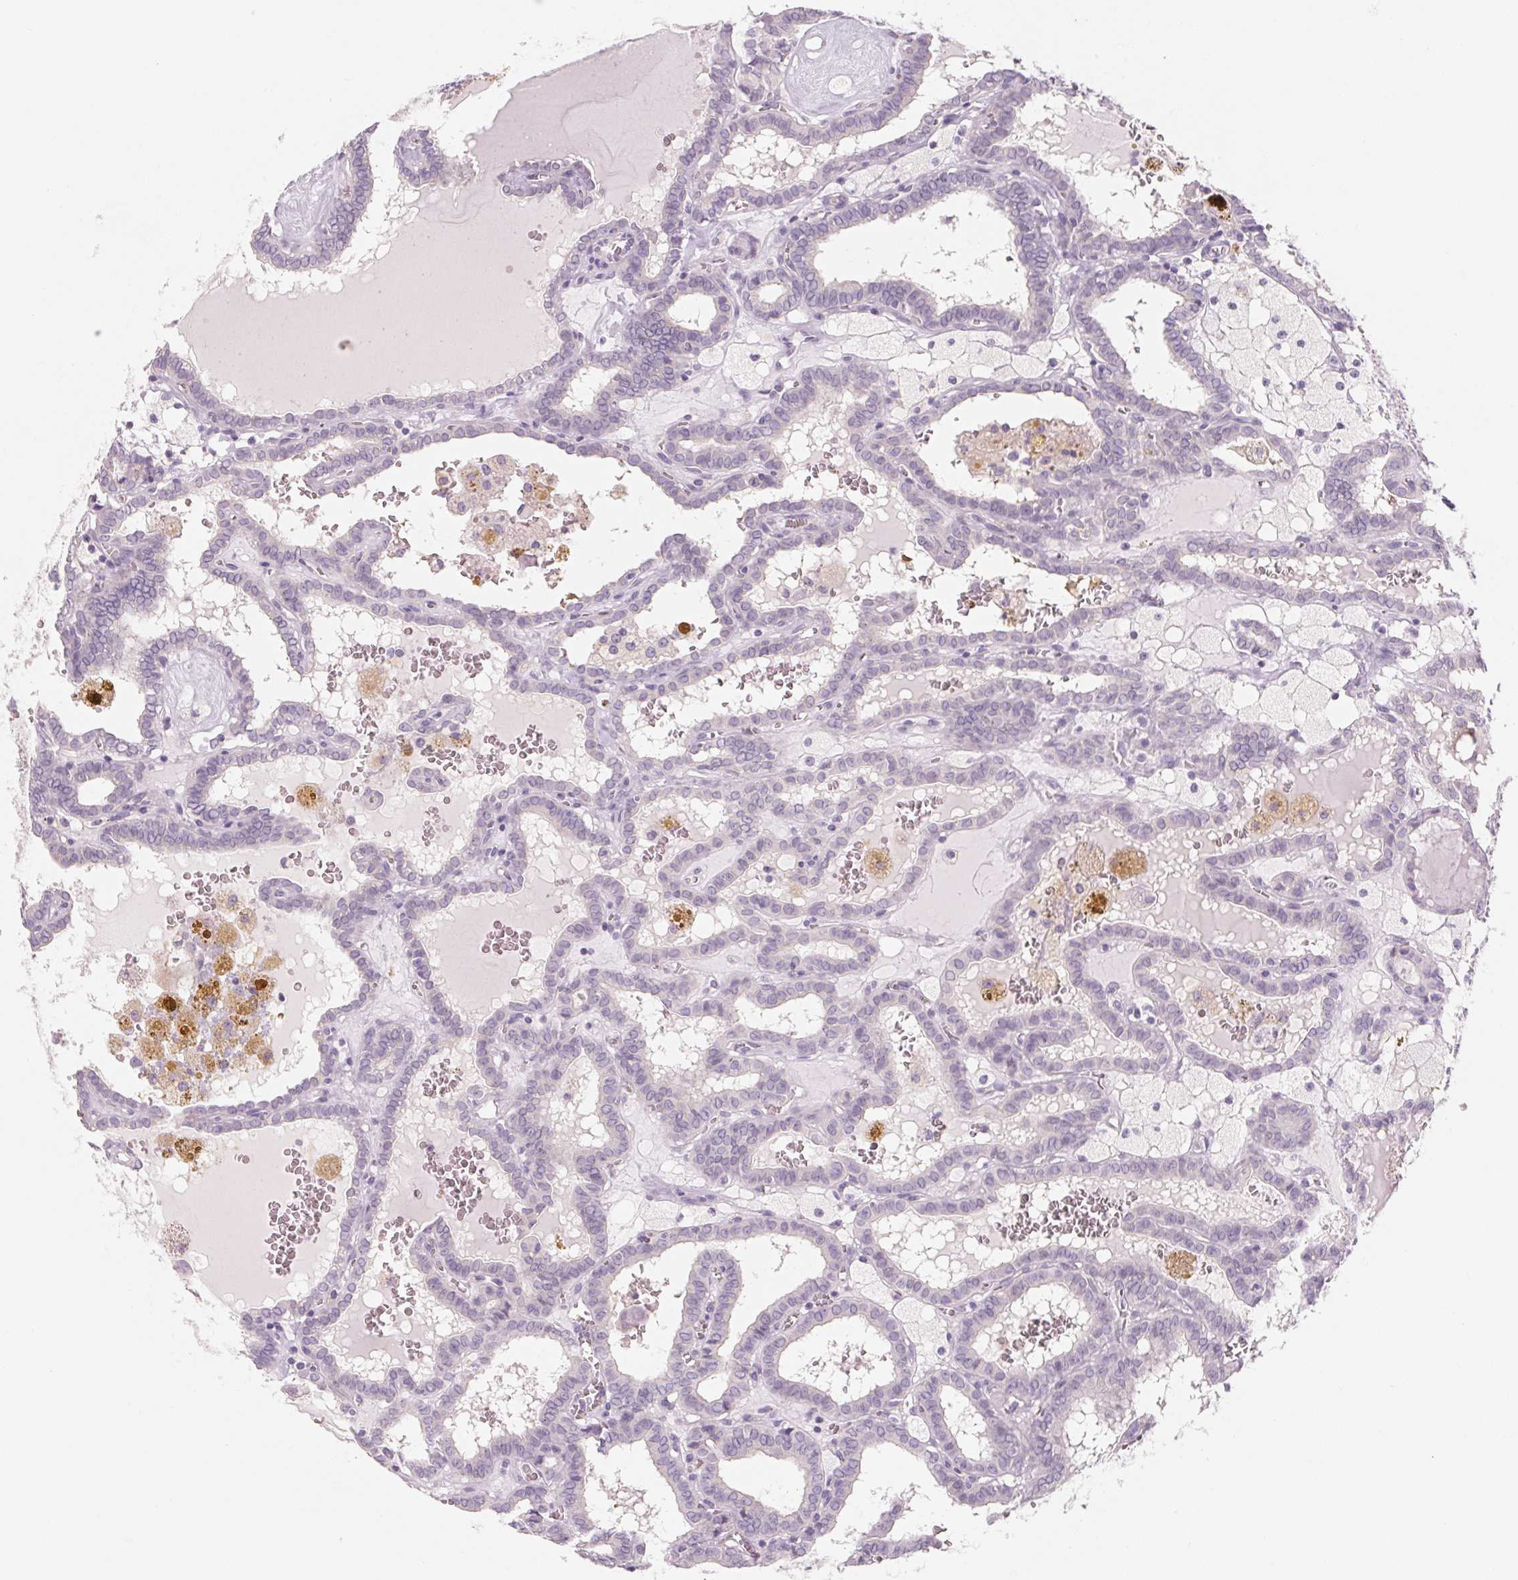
{"staining": {"intensity": "negative", "quantity": "none", "location": "none"}, "tissue": "thyroid cancer", "cell_type": "Tumor cells", "image_type": "cancer", "snomed": [{"axis": "morphology", "description": "Papillary adenocarcinoma, NOS"}, {"axis": "topography", "description": "Thyroid gland"}], "caption": "Protein analysis of thyroid cancer (papillary adenocarcinoma) displays no significant staining in tumor cells. (DAB (3,3'-diaminobenzidine) immunohistochemistry, high magnification).", "gene": "POU1F1", "patient": {"sex": "female", "age": 39}}